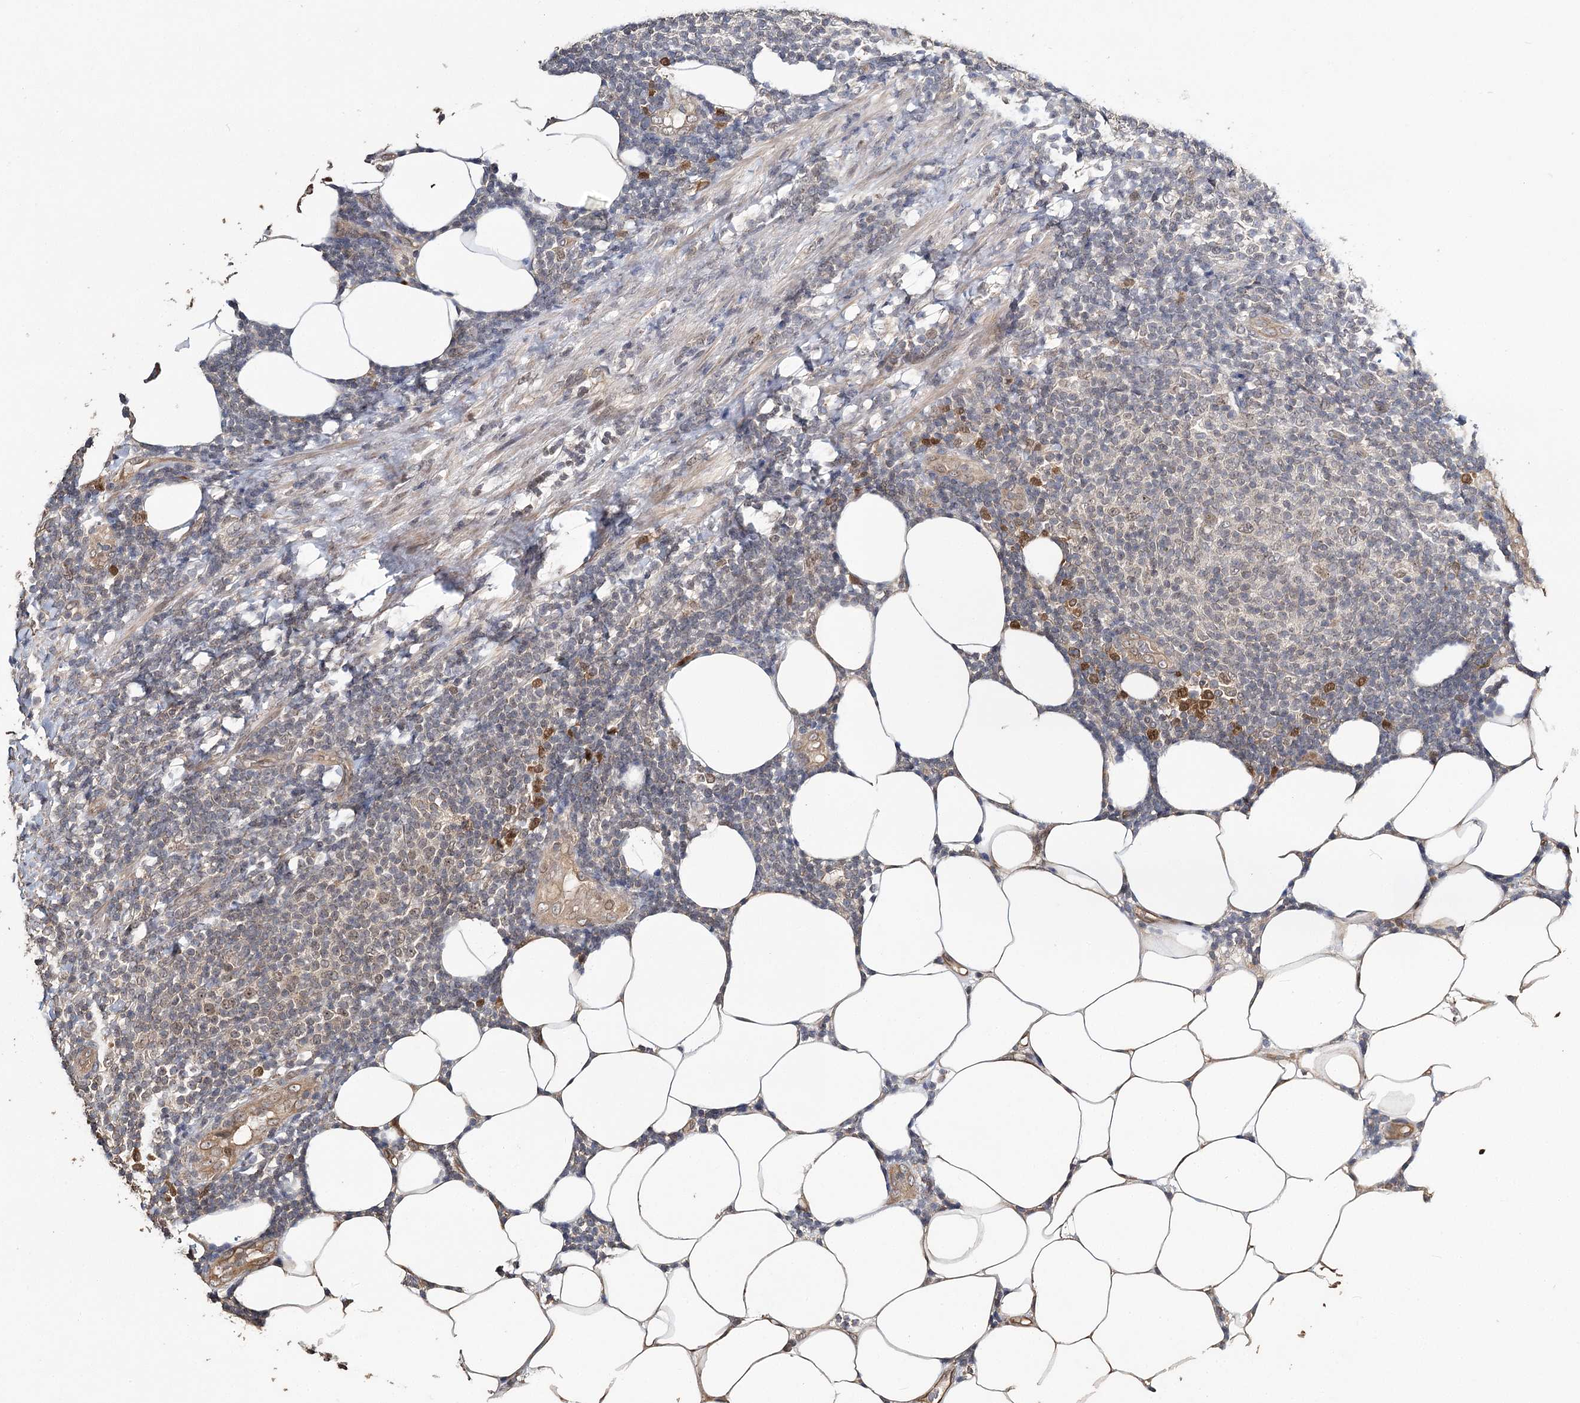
{"staining": {"intensity": "negative", "quantity": "none", "location": "none"}, "tissue": "lymphoma", "cell_type": "Tumor cells", "image_type": "cancer", "snomed": [{"axis": "morphology", "description": "Malignant lymphoma, non-Hodgkin's type, Low grade"}, {"axis": "topography", "description": "Lymph node"}], "caption": "High power microscopy histopathology image of an immunohistochemistry micrograph of malignant lymphoma, non-Hodgkin's type (low-grade), revealing no significant expression in tumor cells.", "gene": "NOPCHAP1", "patient": {"sex": "male", "age": 66}}